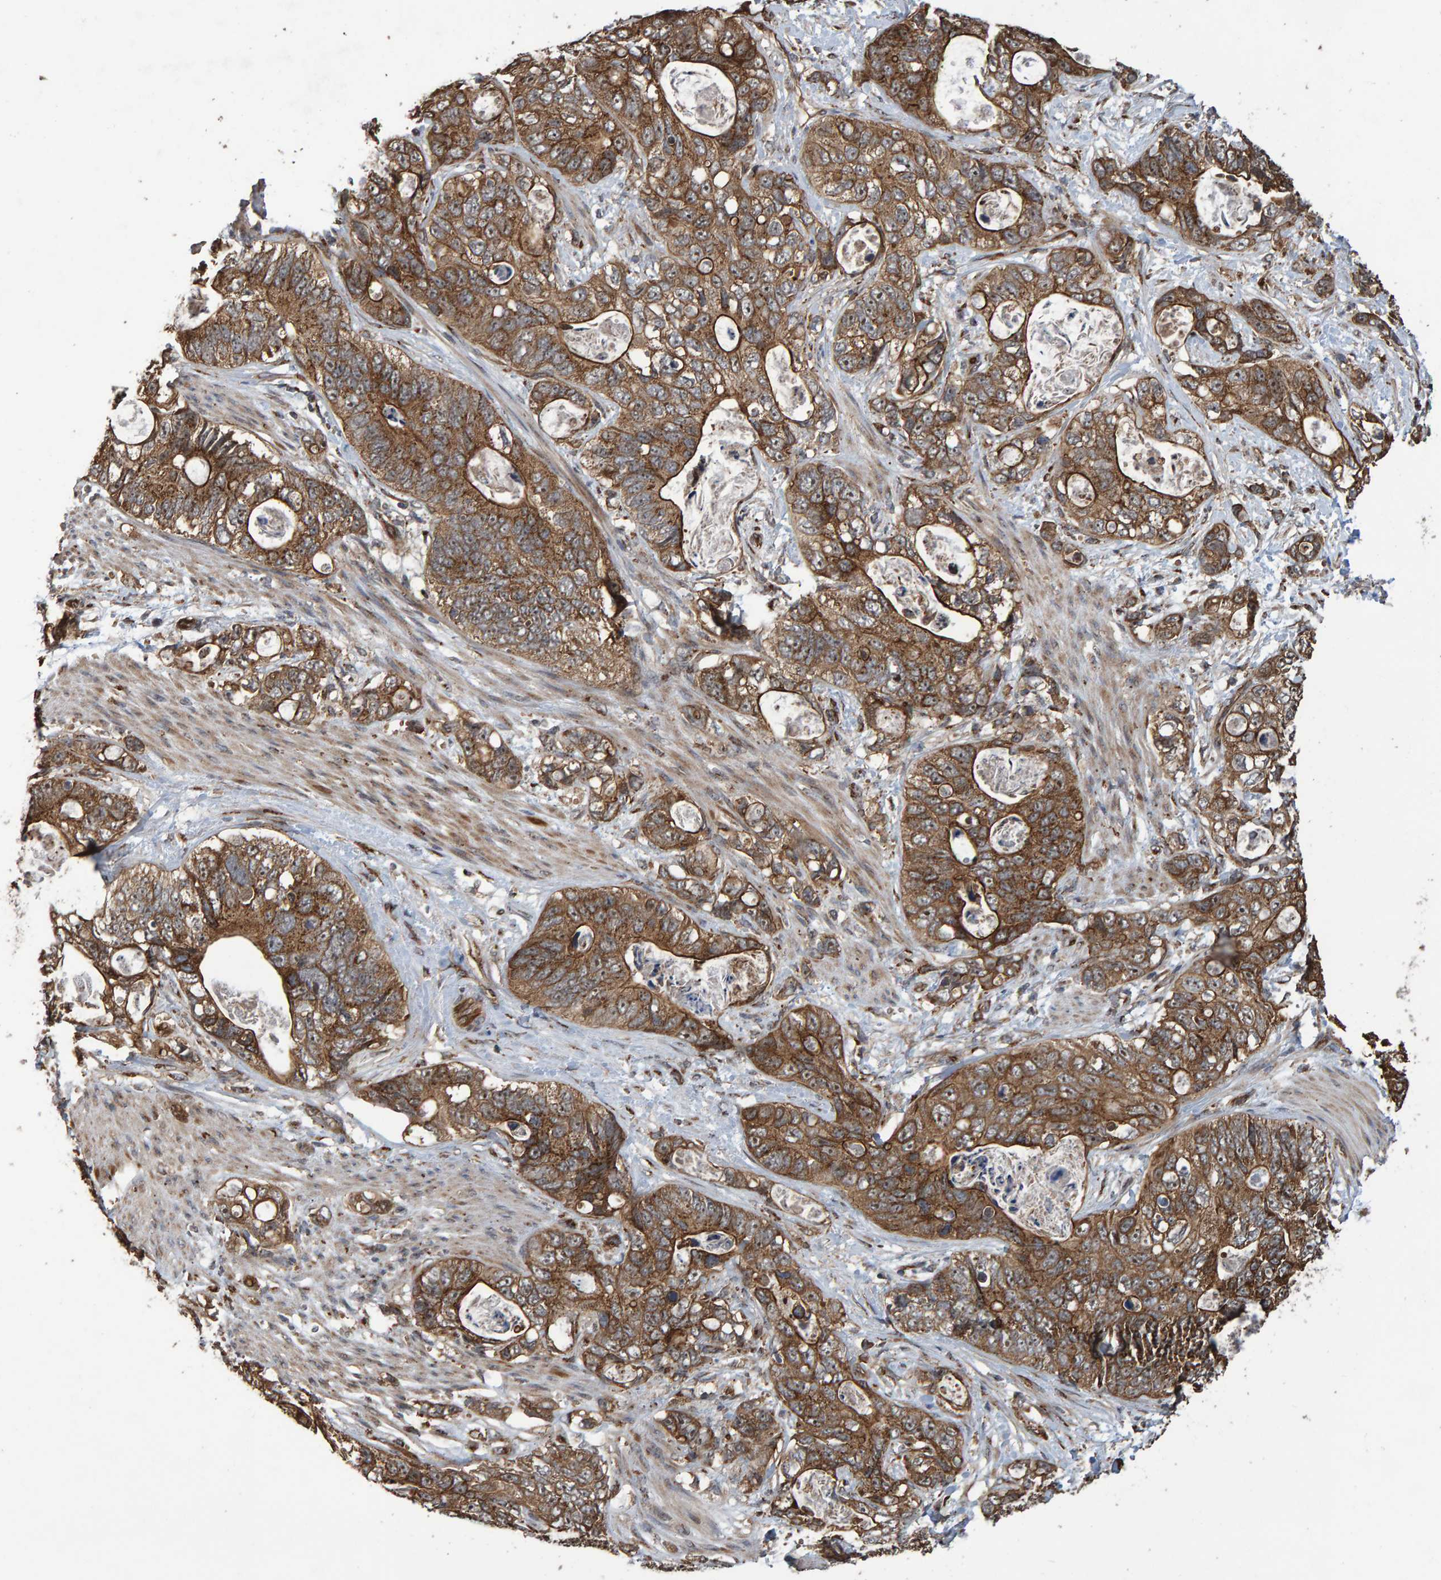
{"staining": {"intensity": "moderate", "quantity": ">75%", "location": "cytoplasmic/membranous,nuclear"}, "tissue": "stomach cancer", "cell_type": "Tumor cells", "image_type": "cancer", "snomed": [{"axis": "morphology", "description": "Normal tissue, NOS"}, {"axis": "morphology", "description": "Adenocarcinoma, NOS"}, {"axis": "topography", "description": "Stomach"}], "caption": "A medium amount of moderate cytoplasmic/membranous and nuclear expression is appreciated in approximately >75% of tumor cells in stomach cancer tissue.", "gene": "TRIM68", "patient": {"sex": "female", "age": 89}}